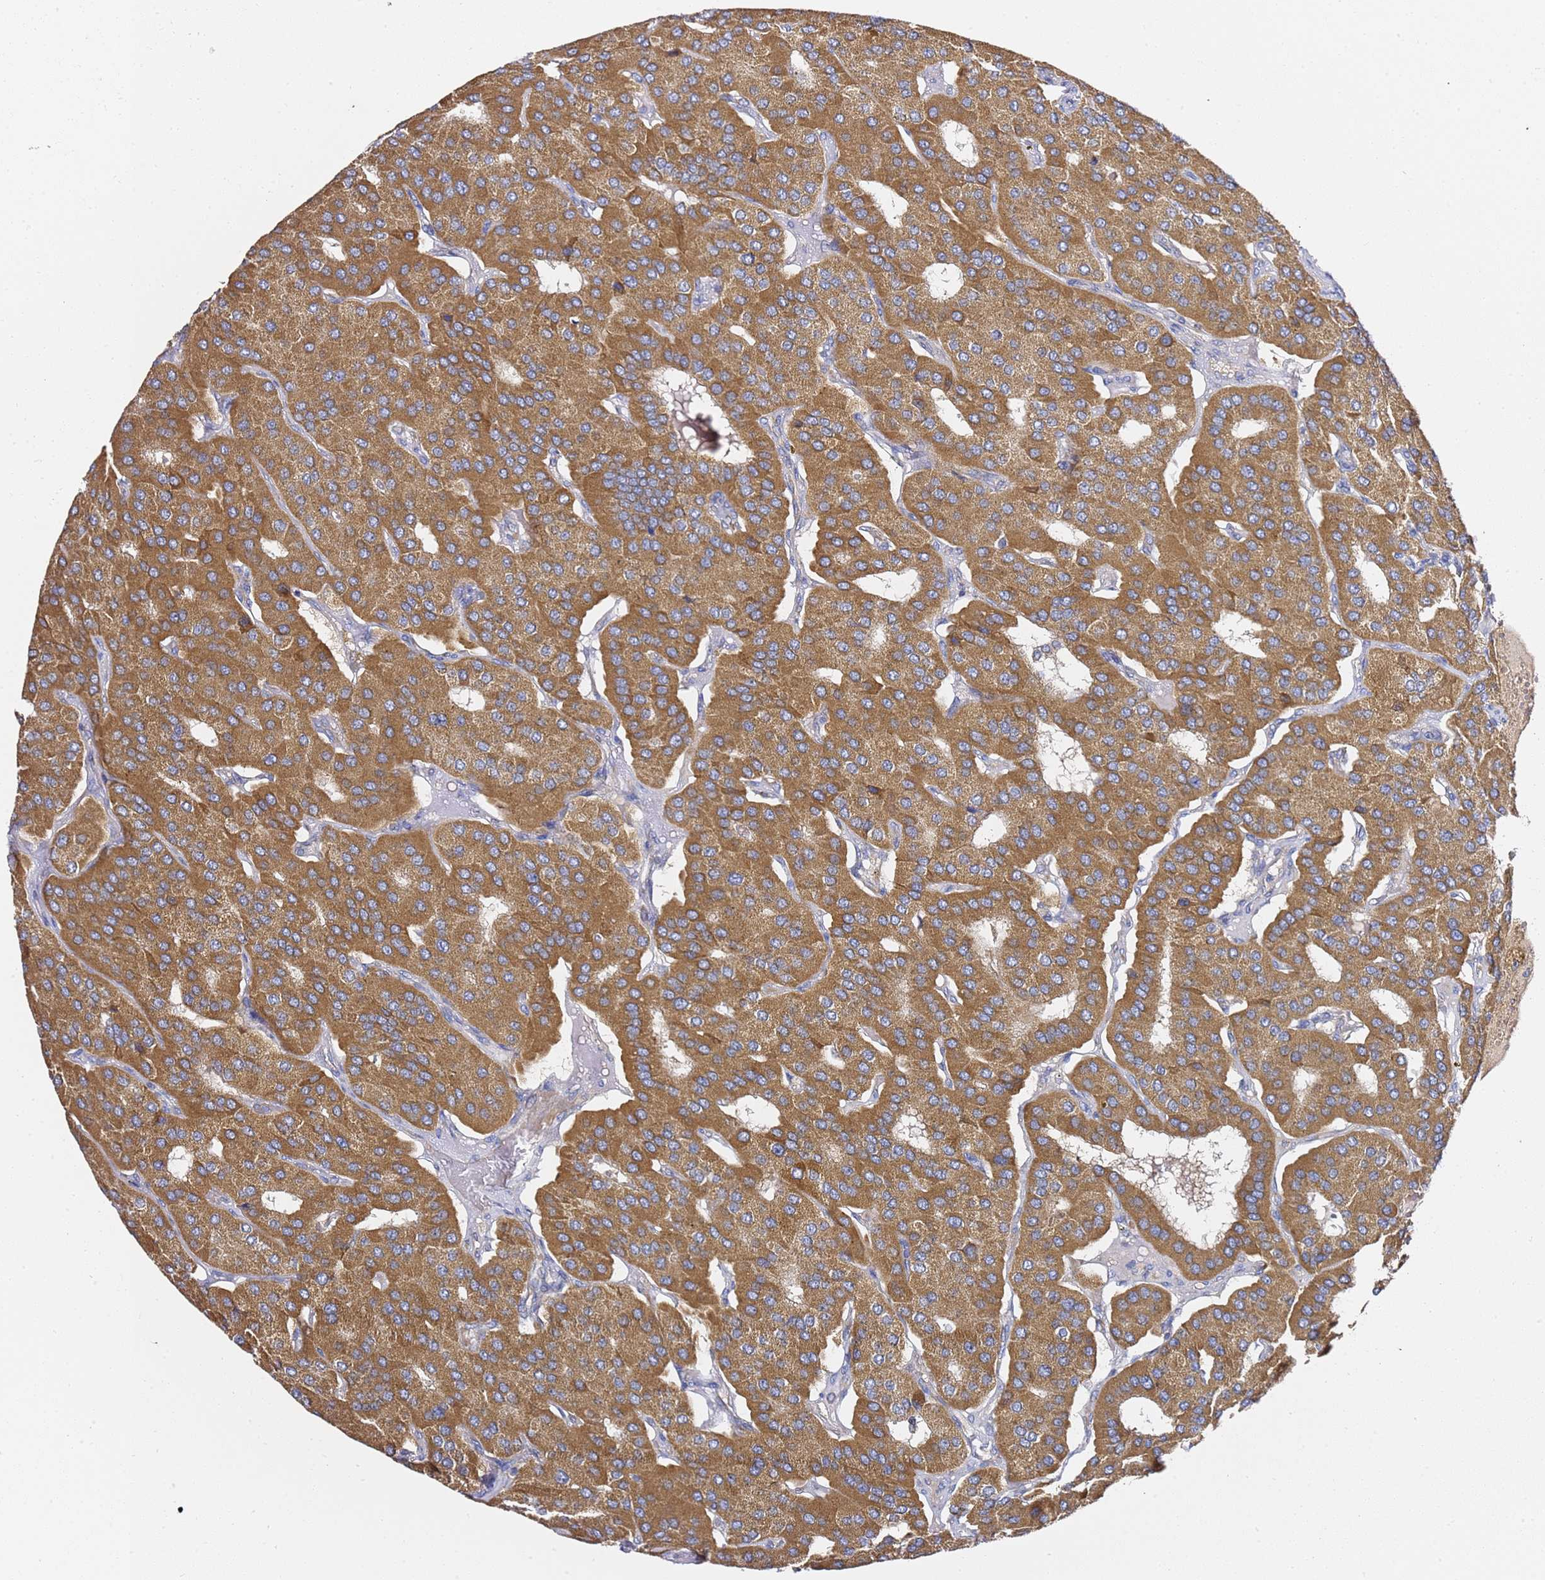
{"staining": {"intensity": "moderate", "quantity": ">75%", "location": "cytoplasmic/membranous"}, "tissue": "parathyroid gland", "cell_type": "Glandular cells", "image_type": "normal", "snomed": [{"axis": "morphology", "description": "Normal tissue, NOS"}, {"axis": "morphology", "description": "Adenoma, NOS"}, {"axis": "topography", "description": "Parathyroid gland"}], "caption": "High-magnification brightfield microscopy of unremarkable parathyroid gland stained with DAB (brown) and counterstained with hematoxylin (blue). glandular cells exhibit moderate cytoplasmic/membranous positivity is present in about>75% of cells. Using DAB (3,3'-diaminobenzidine) (brown) and hematoxylin (blue) stains, captured at high magnification using brightfield microscopy.", "gene": "C19orf12", "patient": {"sex": "female", "age": 86}}